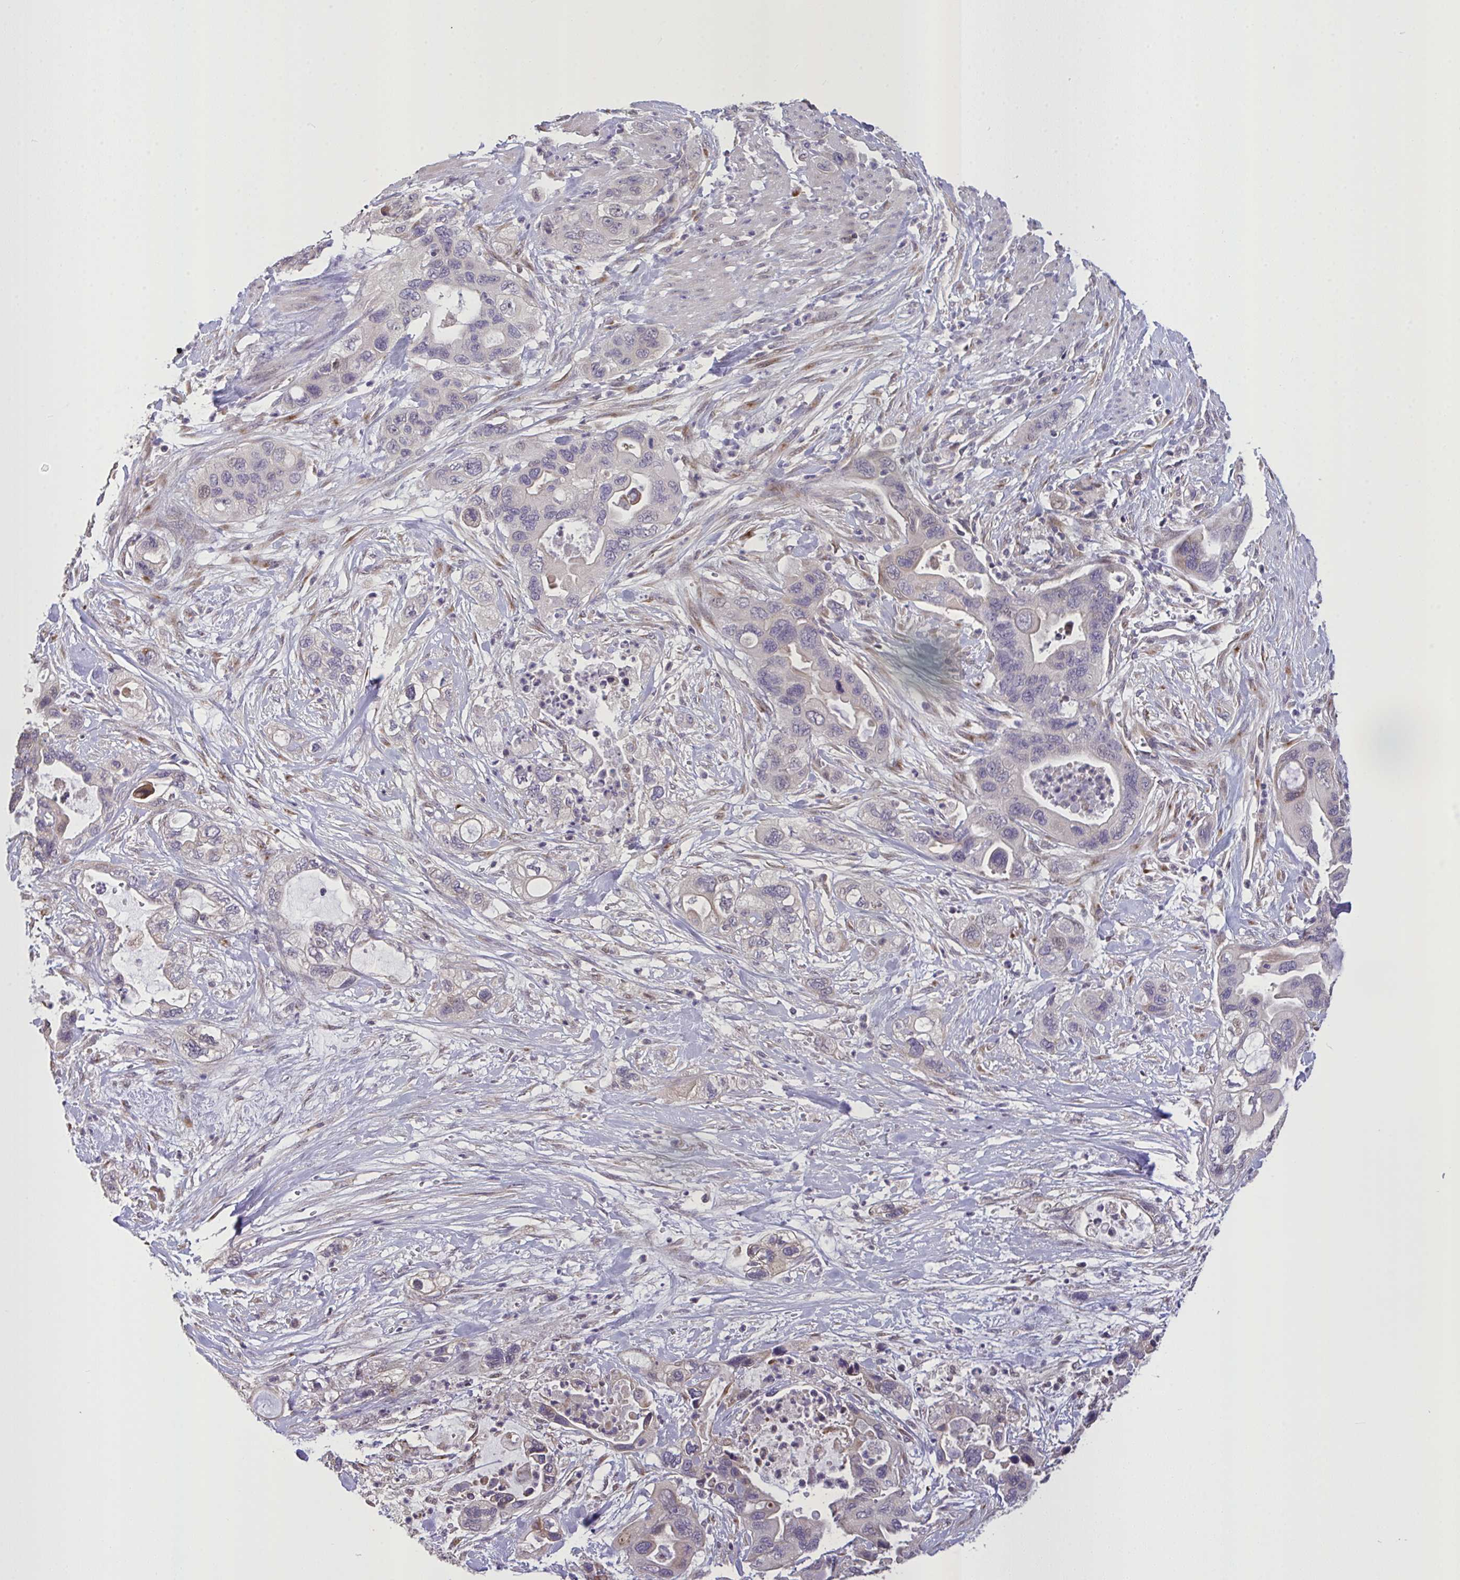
{"staining": {"intensity": "negative", "quantity": "none", "location": "none"}, "tissue": "pancreatic cancer", "cell_type": "Tumor cells", "image_type": "cancer", "snomed": [{"axis": "morphology", "description": "Adenocarcinoma, NOS"}, {"axis": "topography", "description": "Pancreas"}], "caption": "A histopathology image of human adenocarcinoma (pancreatic) is negative for staining in tumor cells.", "gene": "MRGPRX2", "patient": {"sex": "female", "age": 71}}